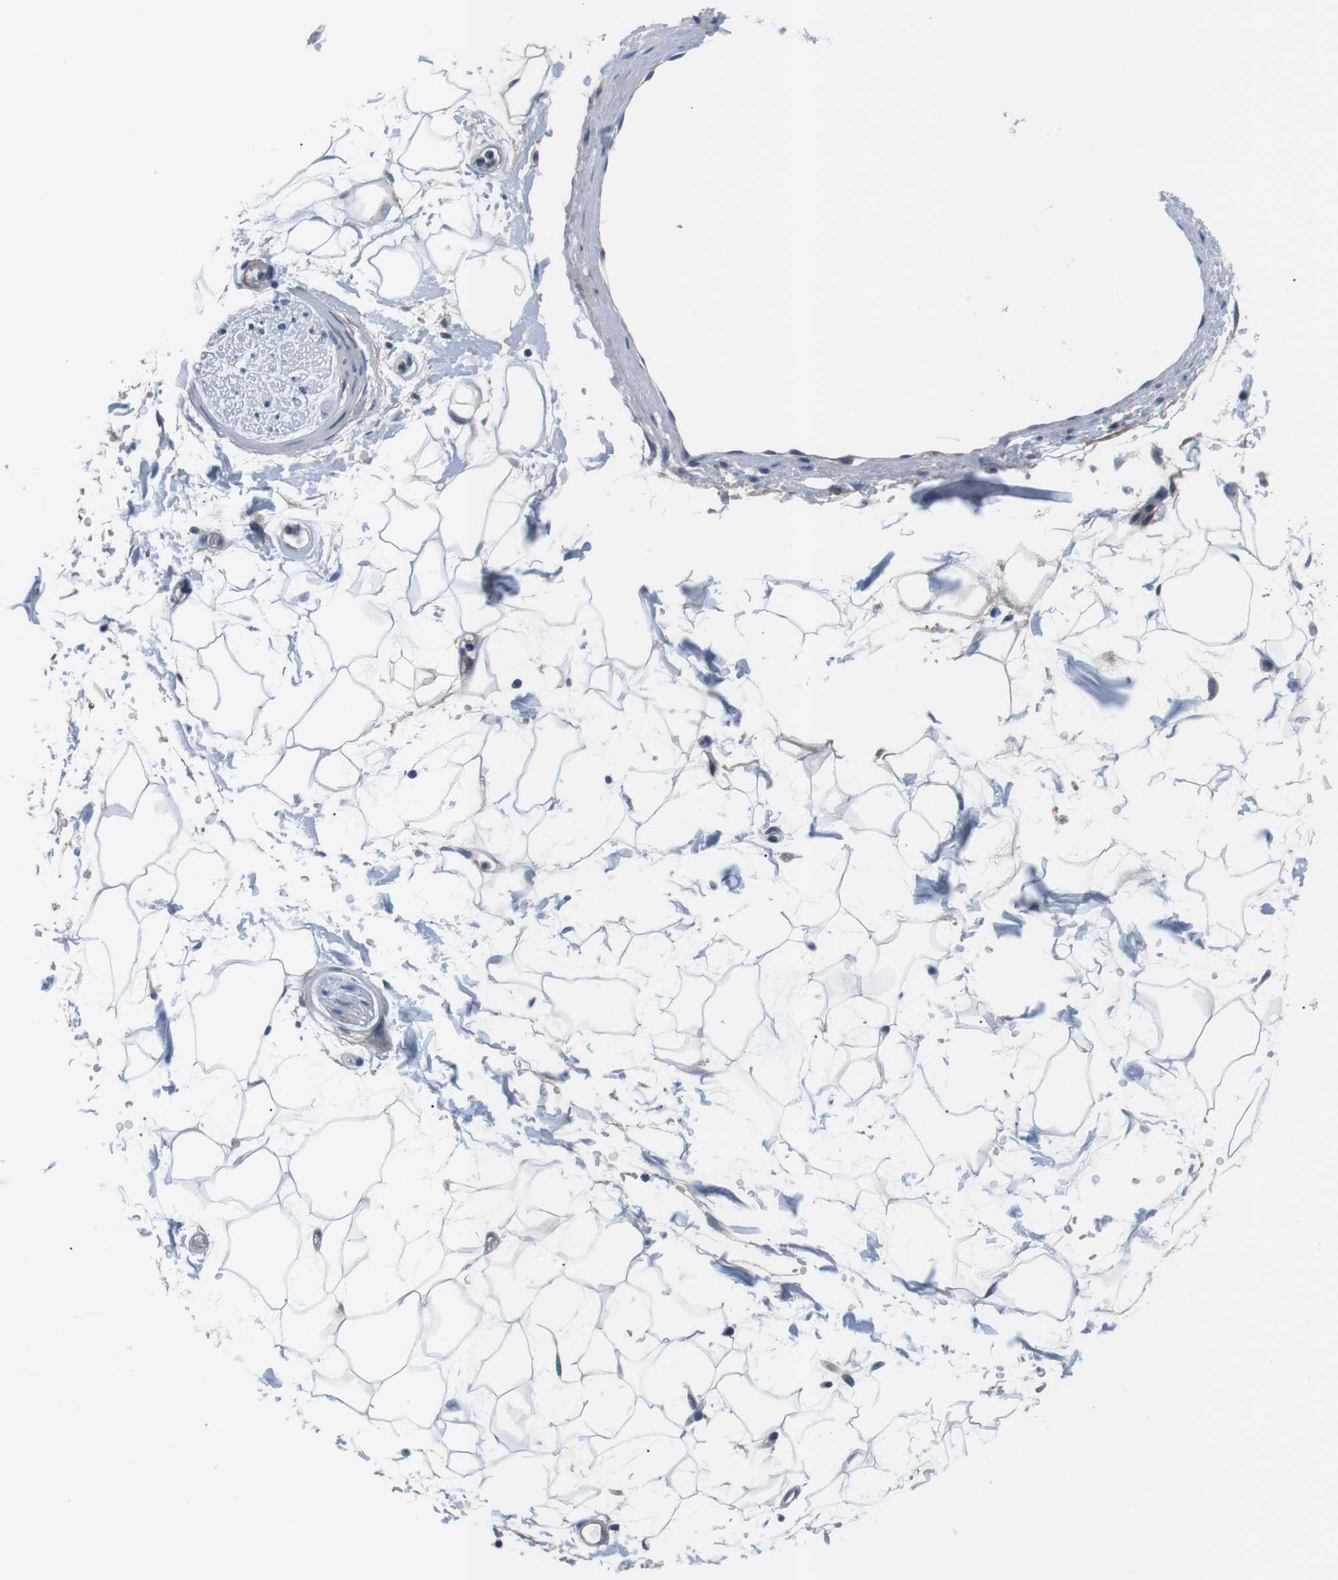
{"staining": {"intensity": "negative", "quantity": "none", "location": "none"}, "tissue": "adipose tissue", "cell_type": "Adipocytes", "image_type": "normal", "snomed": [{"axis": "morphology", "description": "Normal tissue, NOS"}, {"axis": "topography", "description": "Soft tissue"}], "caption": "This is a histopathology image of immunohistochemistry staining of normal adipose tissue, which shows no staining in adipocytes.", "gene": "SLC30A1", "patient": {"sex": "male", "age": 72}}